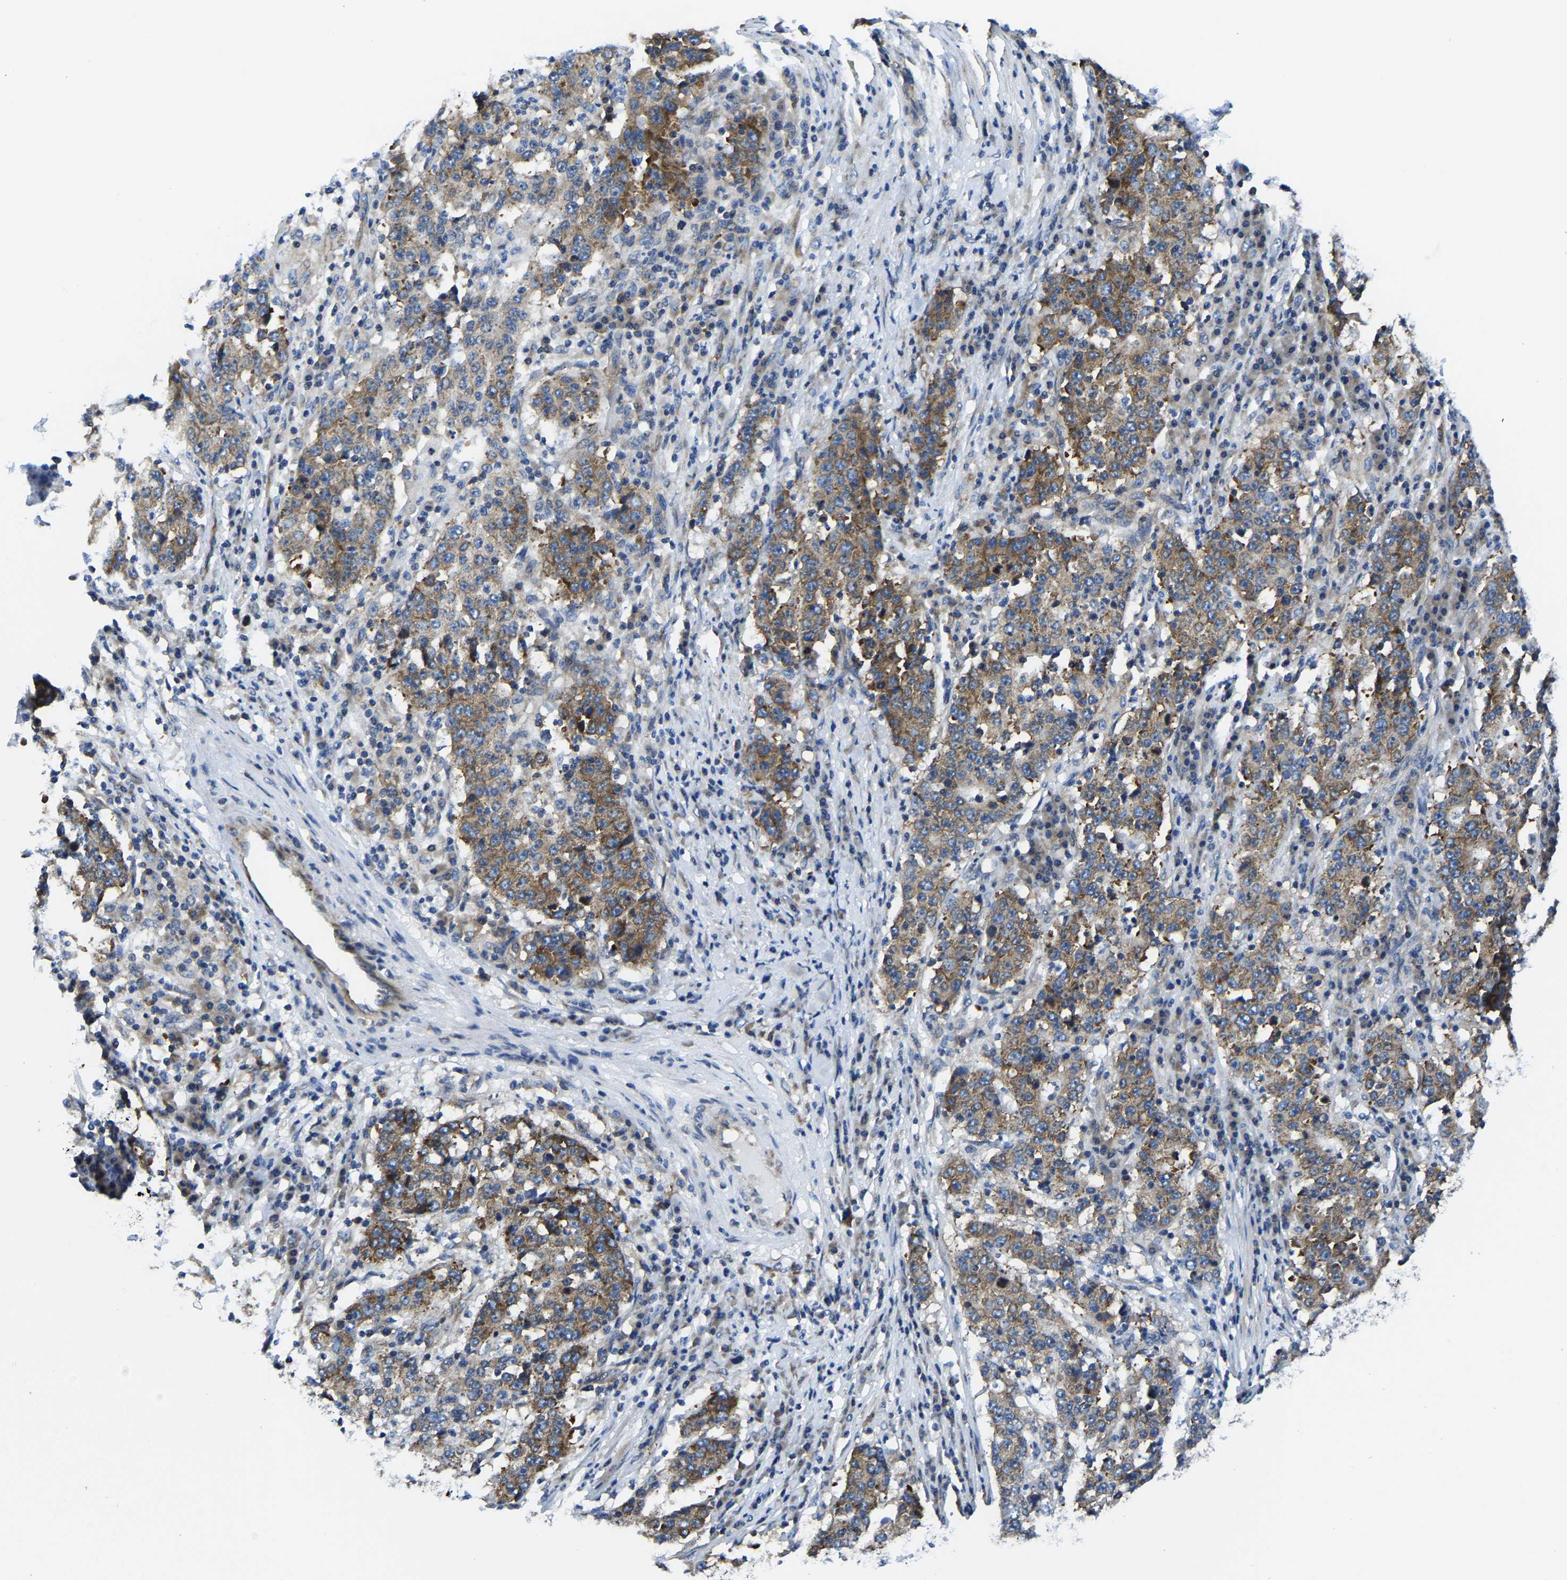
{"staining": {"intensity": "moderate", "quantity": ">75%", "location": "cytoplasmic/membranous"}, "tissue": "stomach cancer", "cell_type": "Tumor cells", "image_type": "cancer", "snomed": [{"axis": "morphology", "description": "Adenocarcinoma, NOS"}, {"axis": "topography", "description": "Stomach"}], "caption": "Immunohistochemistry of human stomach cancer exhibits medium levels of moderate cytoplasmic/membranous staining in about >75% of tumor cells.", "gene": "G3BP2", "patient": {"sex": "male", "age": 59}}